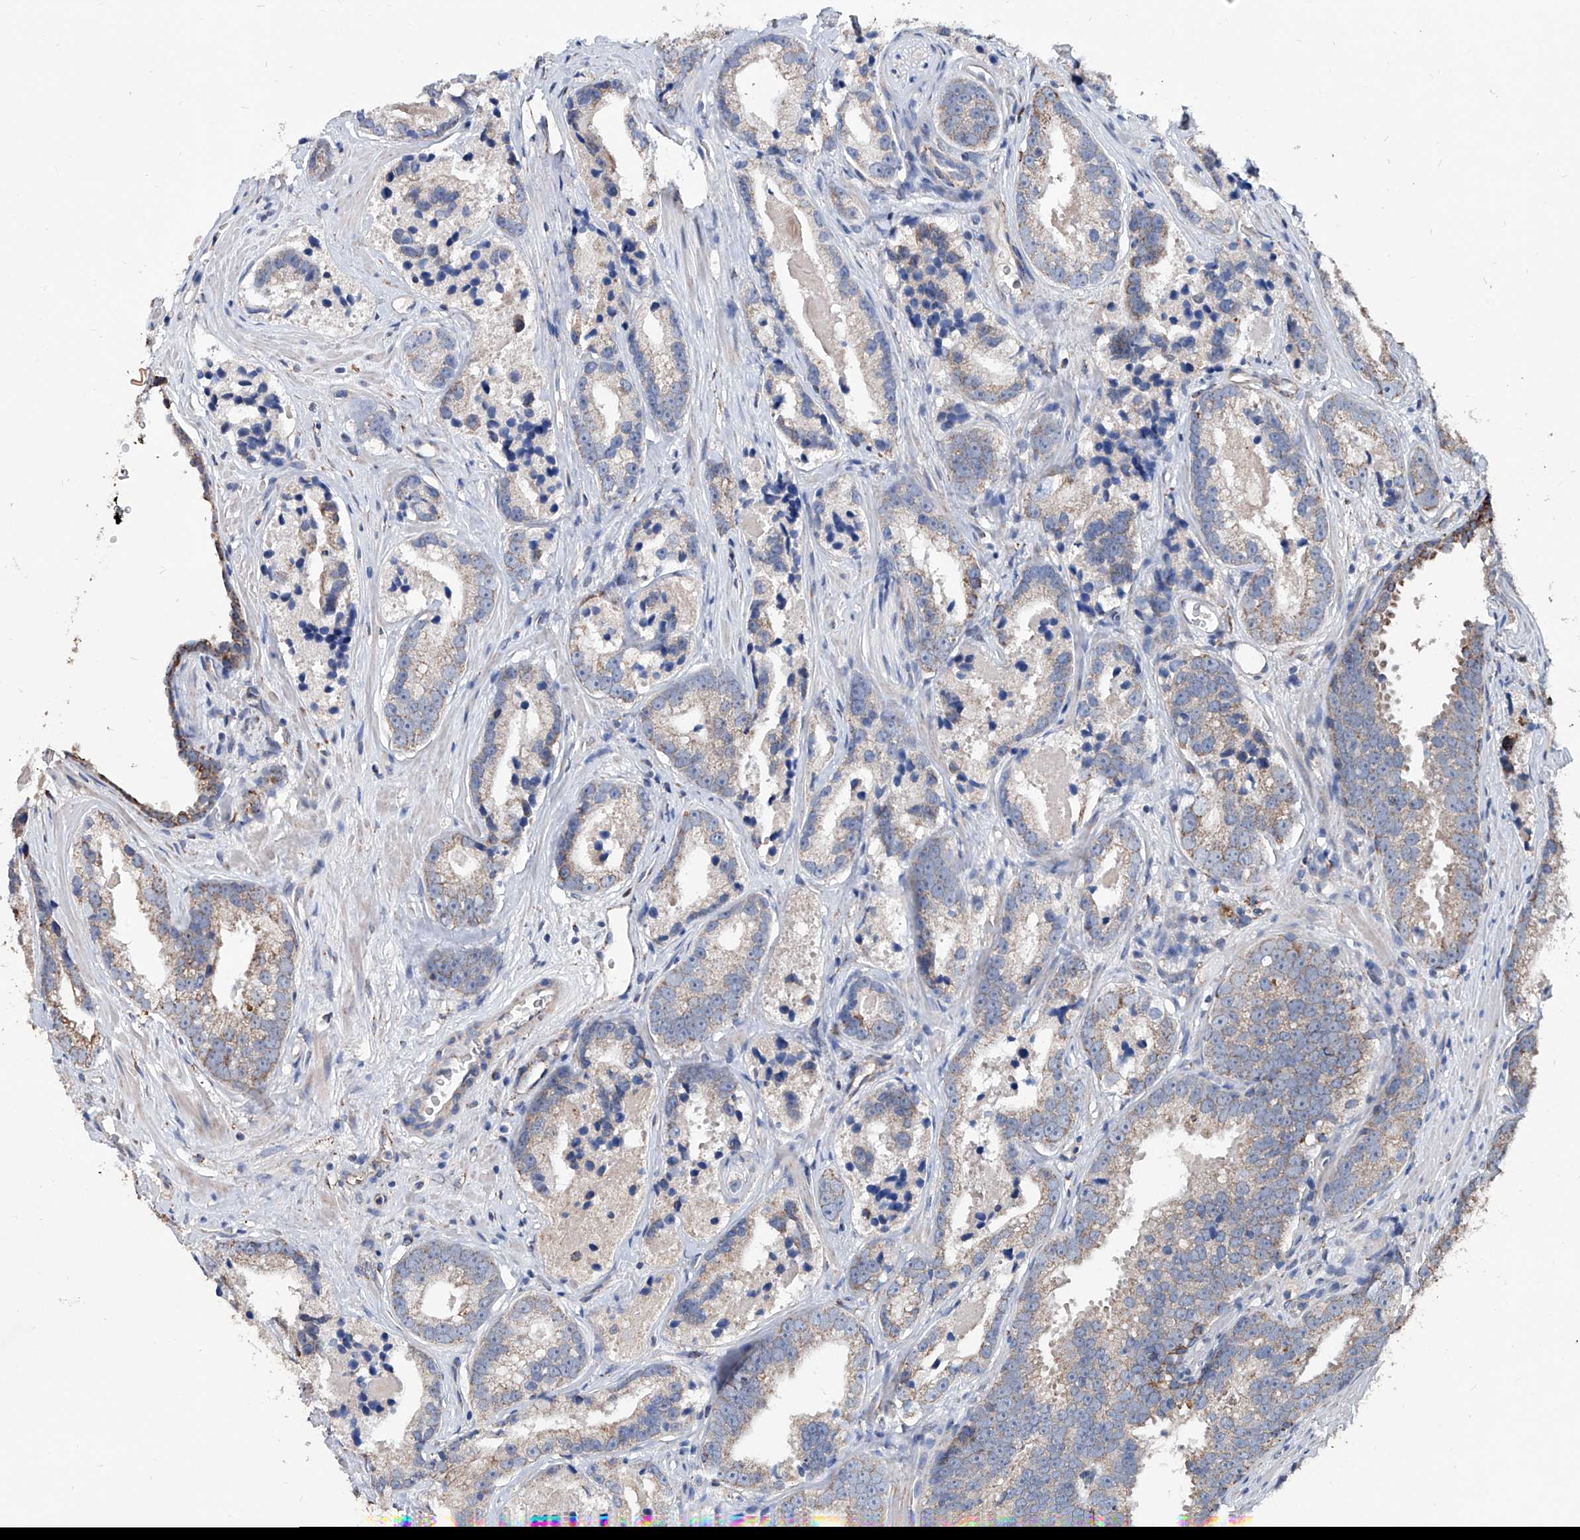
{"staining": {"intensity": "moderate", "quantity": ">75%", "location": "cytoplasmic/membranous"}, "tissue": "prostate cancer", "cell_type": "Tumor cells", "image_type": "cancer", "snomed": [{"axis": "morphology", "description": "Adenocarcinoma, High grade"}, {"axis": "topography", "description": "Prostate"}], "caption": "A micrograph of human prostate cancer stained for a protein demonstrates moderate cytoplasmic/membranous brown staining in tumor cells. Immunohistochemistry stains the protein in brown and the nuclei are stained blue.", "gene": "NHS", "patient": {"sex": "male", "age": 62}}